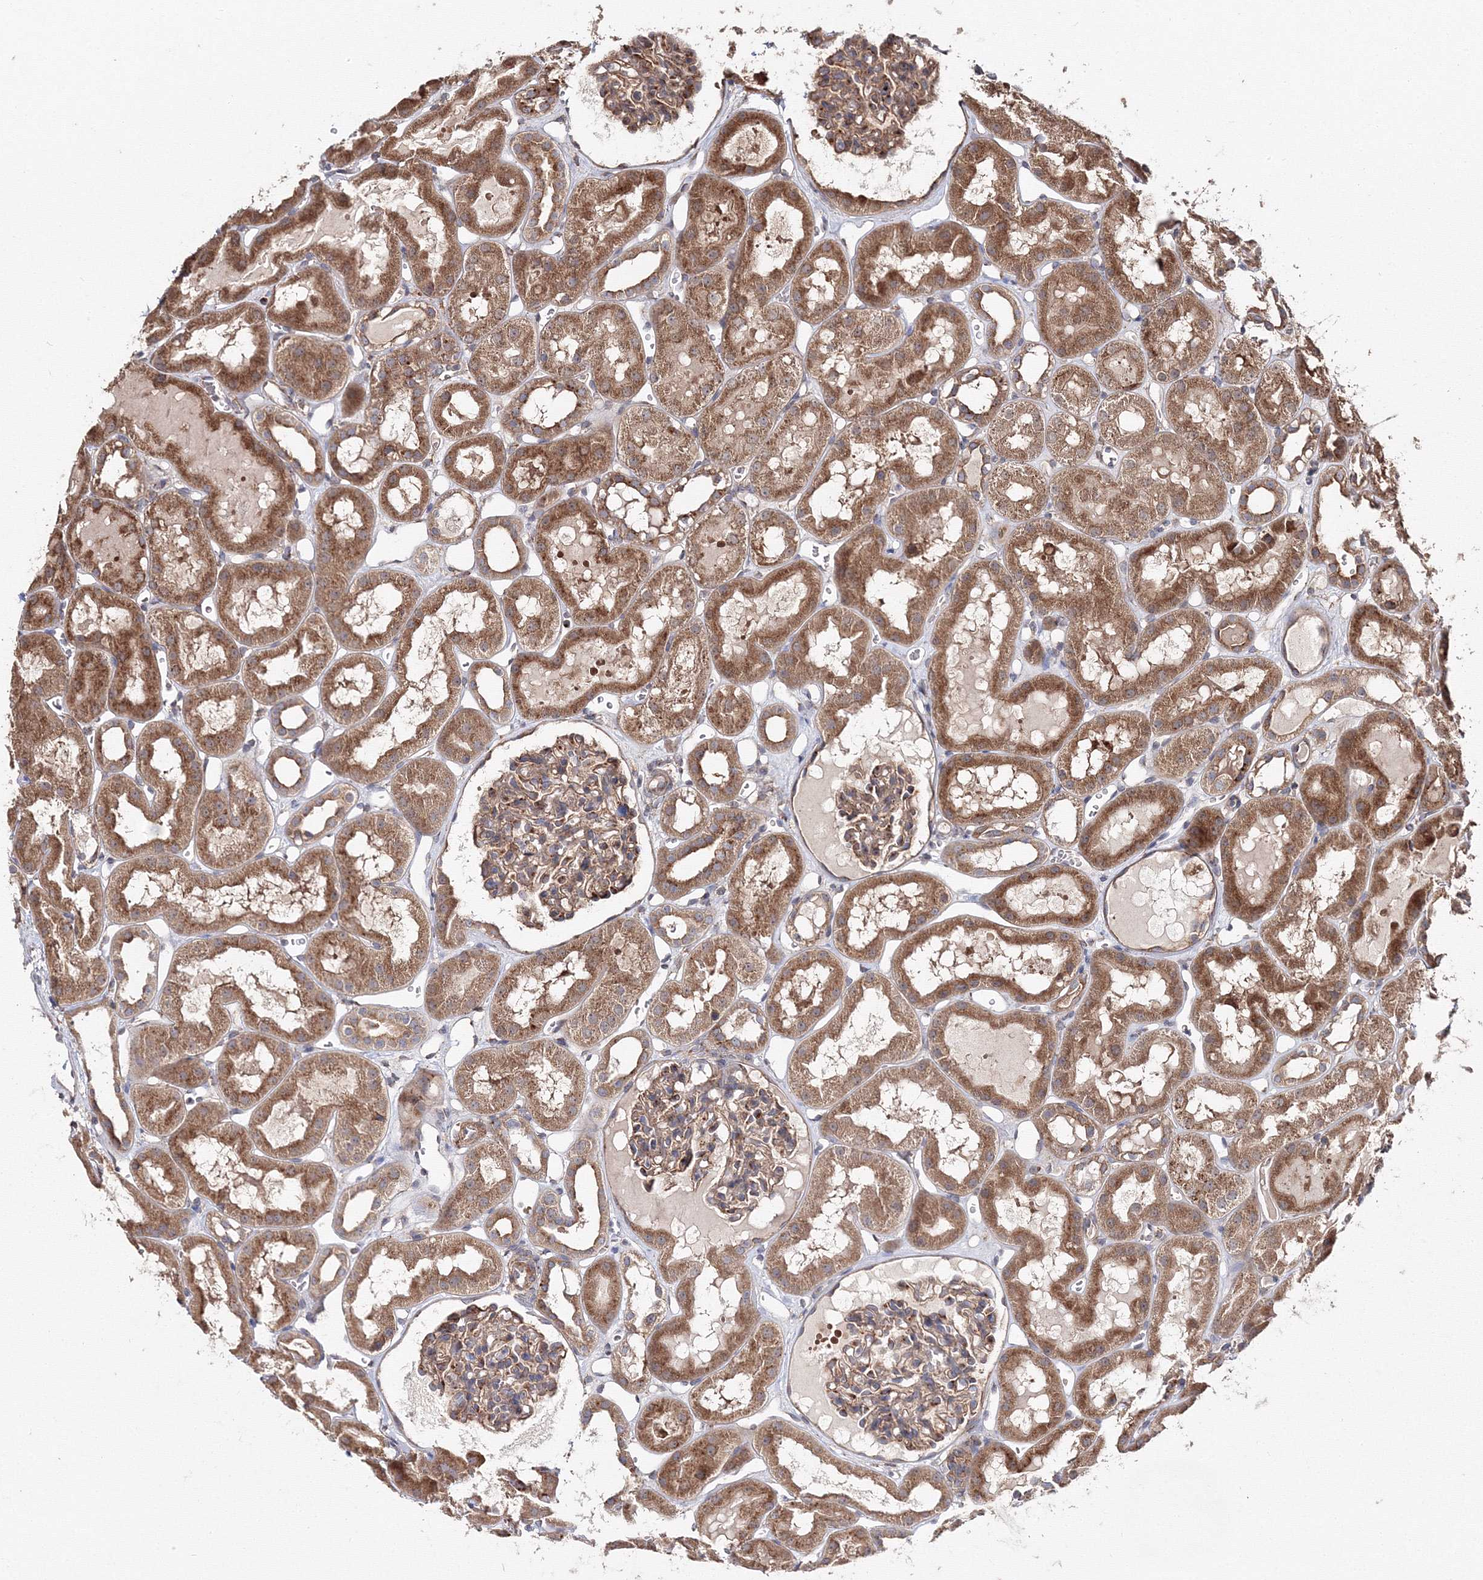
{"staining": {"intensity": "moderate", "quantity": "25%-75%", "location": "cytoplasmic/membranous"}, "tissue": "kidney", "cell_type": "Cells in glomeruli", "image_type": "normal", "snomed": [{"axis": "morphology", "description": "Normal tissue, NOS"}, {"axis": "topography", "description": "Kidney"}, {"axis": "topography", "description": "Urinary bladder"}], "caption": "Kidney stained with DAB IHC reveals medium levels of moderate cytoplasmic/membranous staining in about 25%-75% of cells in glomeruli.", "gene": "DDO", "patient": {"sex": "male", "age": 16}}